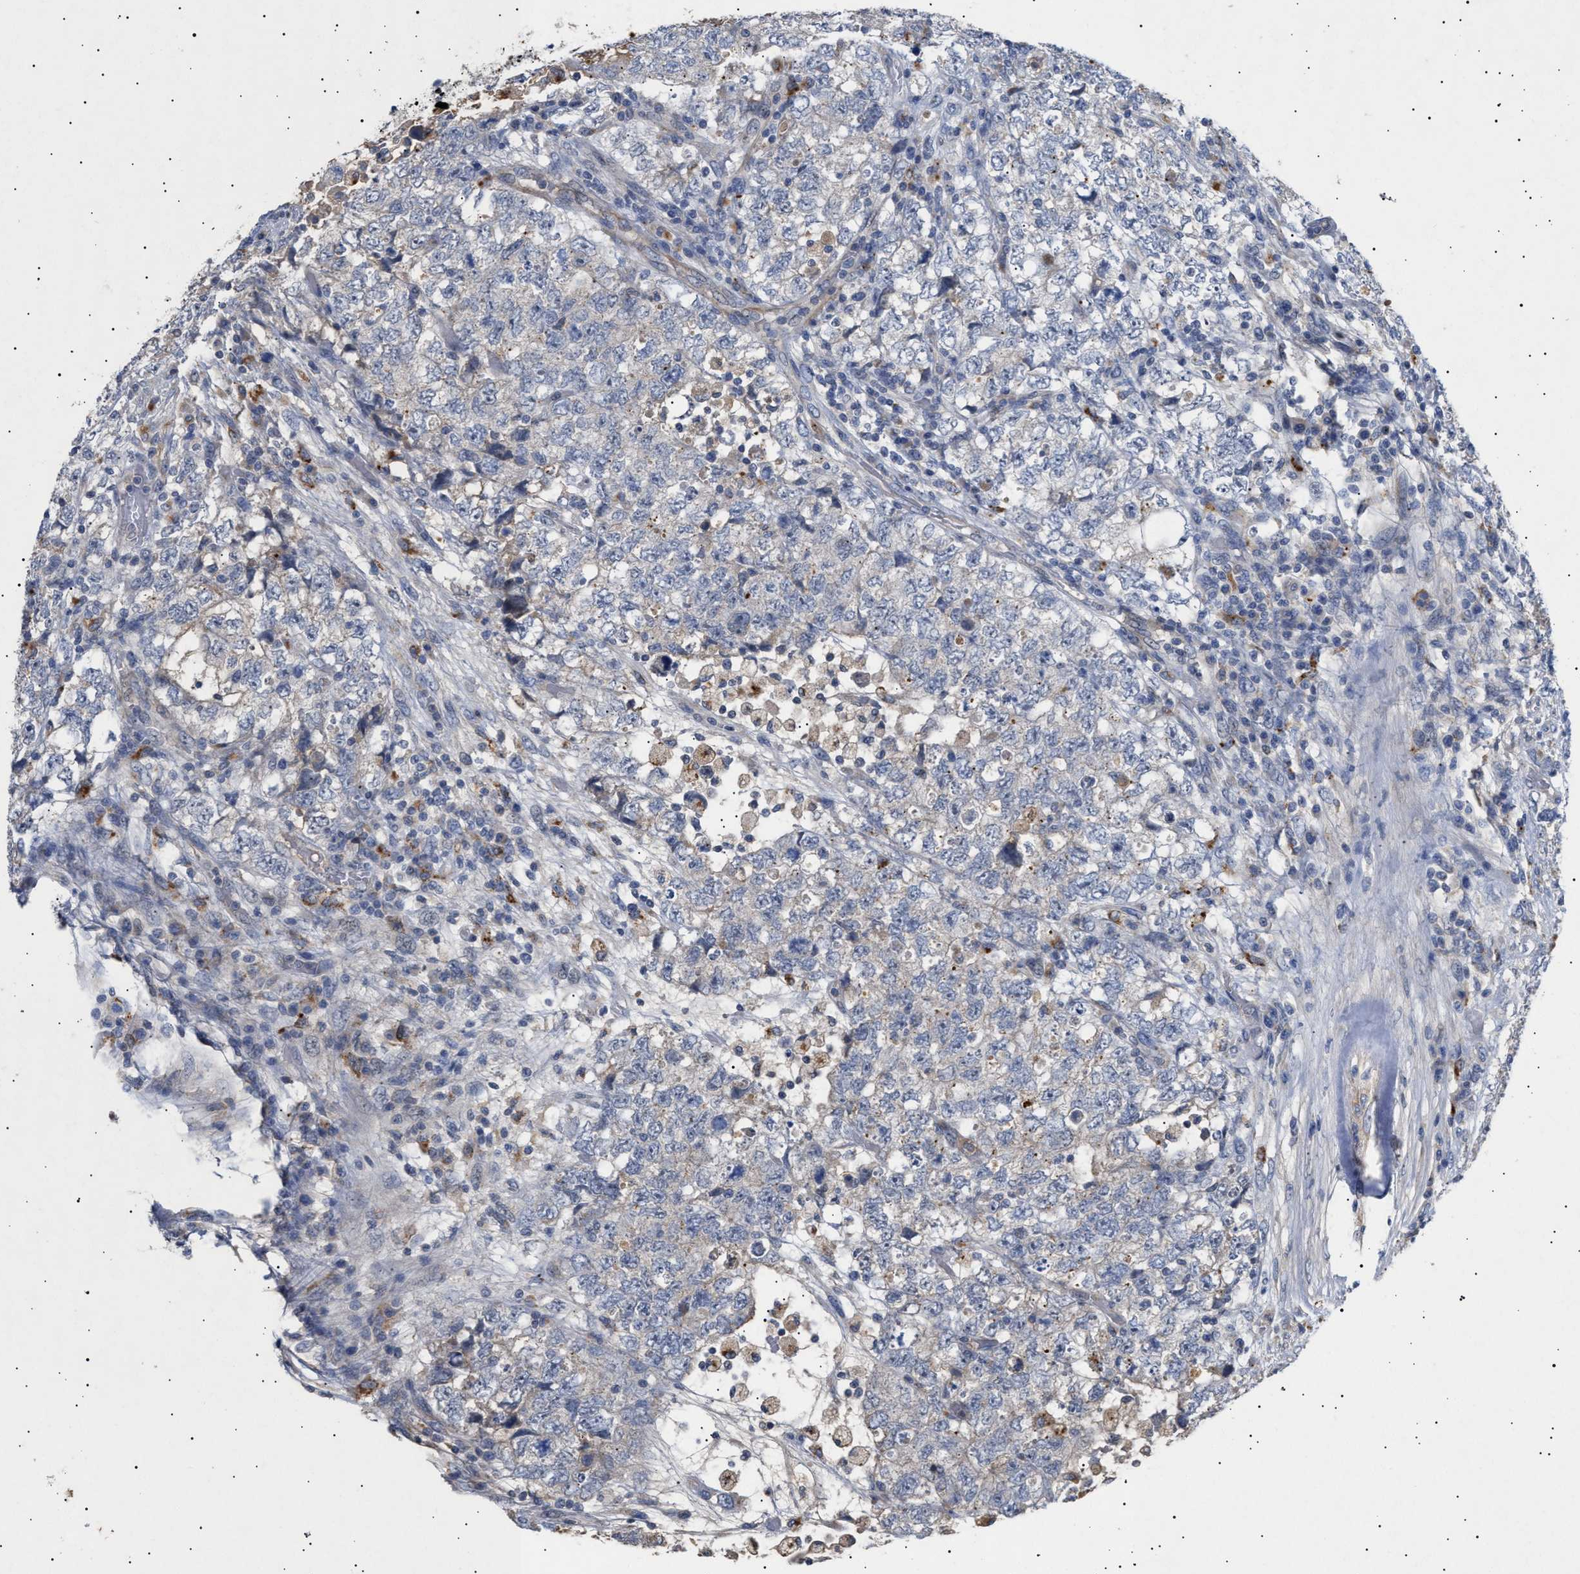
{"staining": {"intensity": "weak", "quantity": "<25%", "location": "cytoplasmic/membranous"}, "tissue": "testis cancer", "cell_type": "Tumor cells", "image_type": "cancer", "snomed": [{"axis": "morphology", "description": "Seminoma, NOS"}, {"axis": "topography", "description": "Testis"}], "caption": "An image of human testis cancer is negative for staining in tumor cells.", "gene": "SIRT5", "patient": {"sex": "male", "age": 22}}